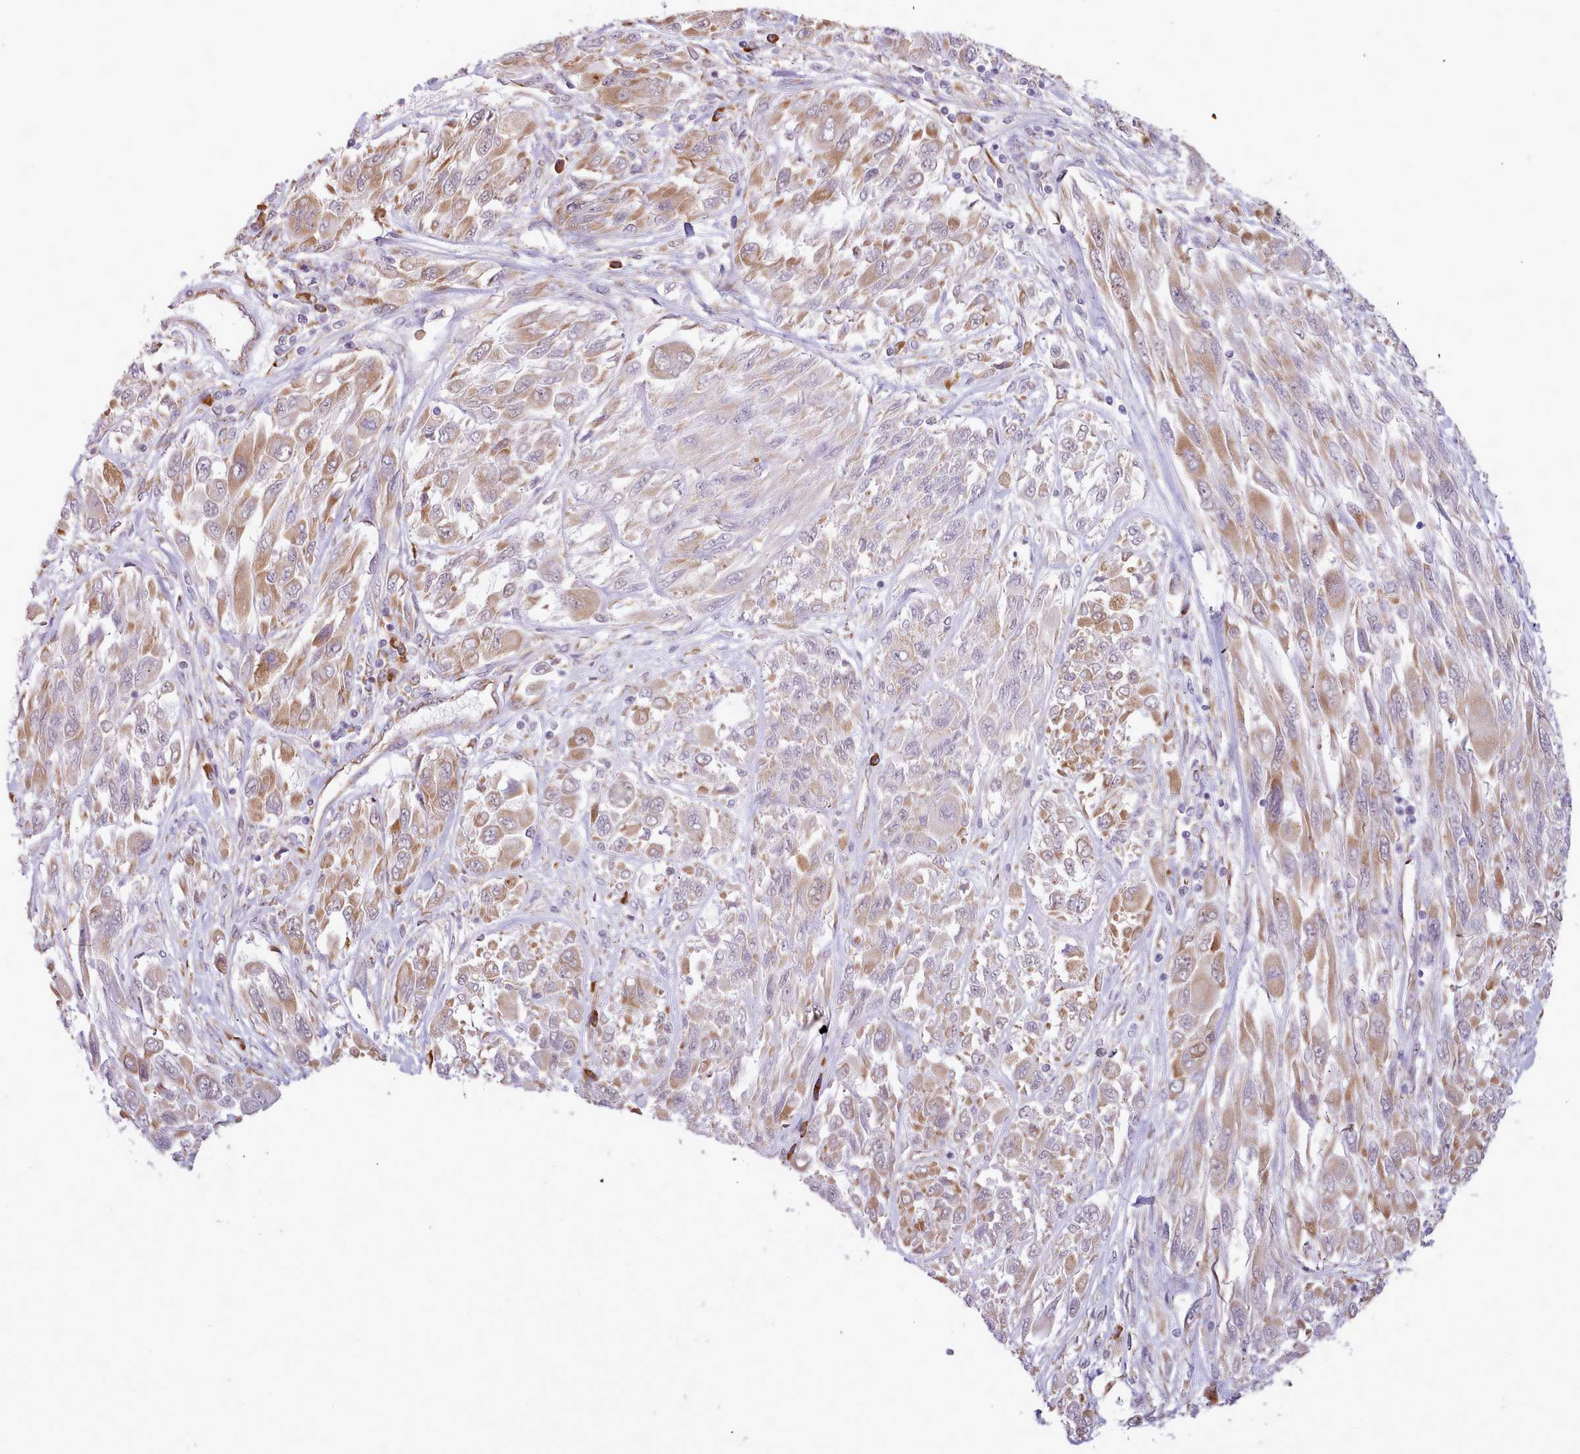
{"staining": {"intensity": "moderate", "quantity": "25%-75%", "location": "cytoplasmic/membranous"}, "tissue": "melanoma", "cell_type": "Tumor cells", "image_type": "cancer", "snomed": [{"axis": "morphology", "description": "Malignant melanoma, NOS"}, {"axis": "topography", "description": "Skin"}], "caption": "Melanoma stained with DAB (3,3'-diaminobenzidine) IHC shows medium levels of moderate cytoplasmic/membranous expression in about 25%-75% of tumor cells.", "gene": "SEC61B", "patient": {"sex": "female", "age": 91}}